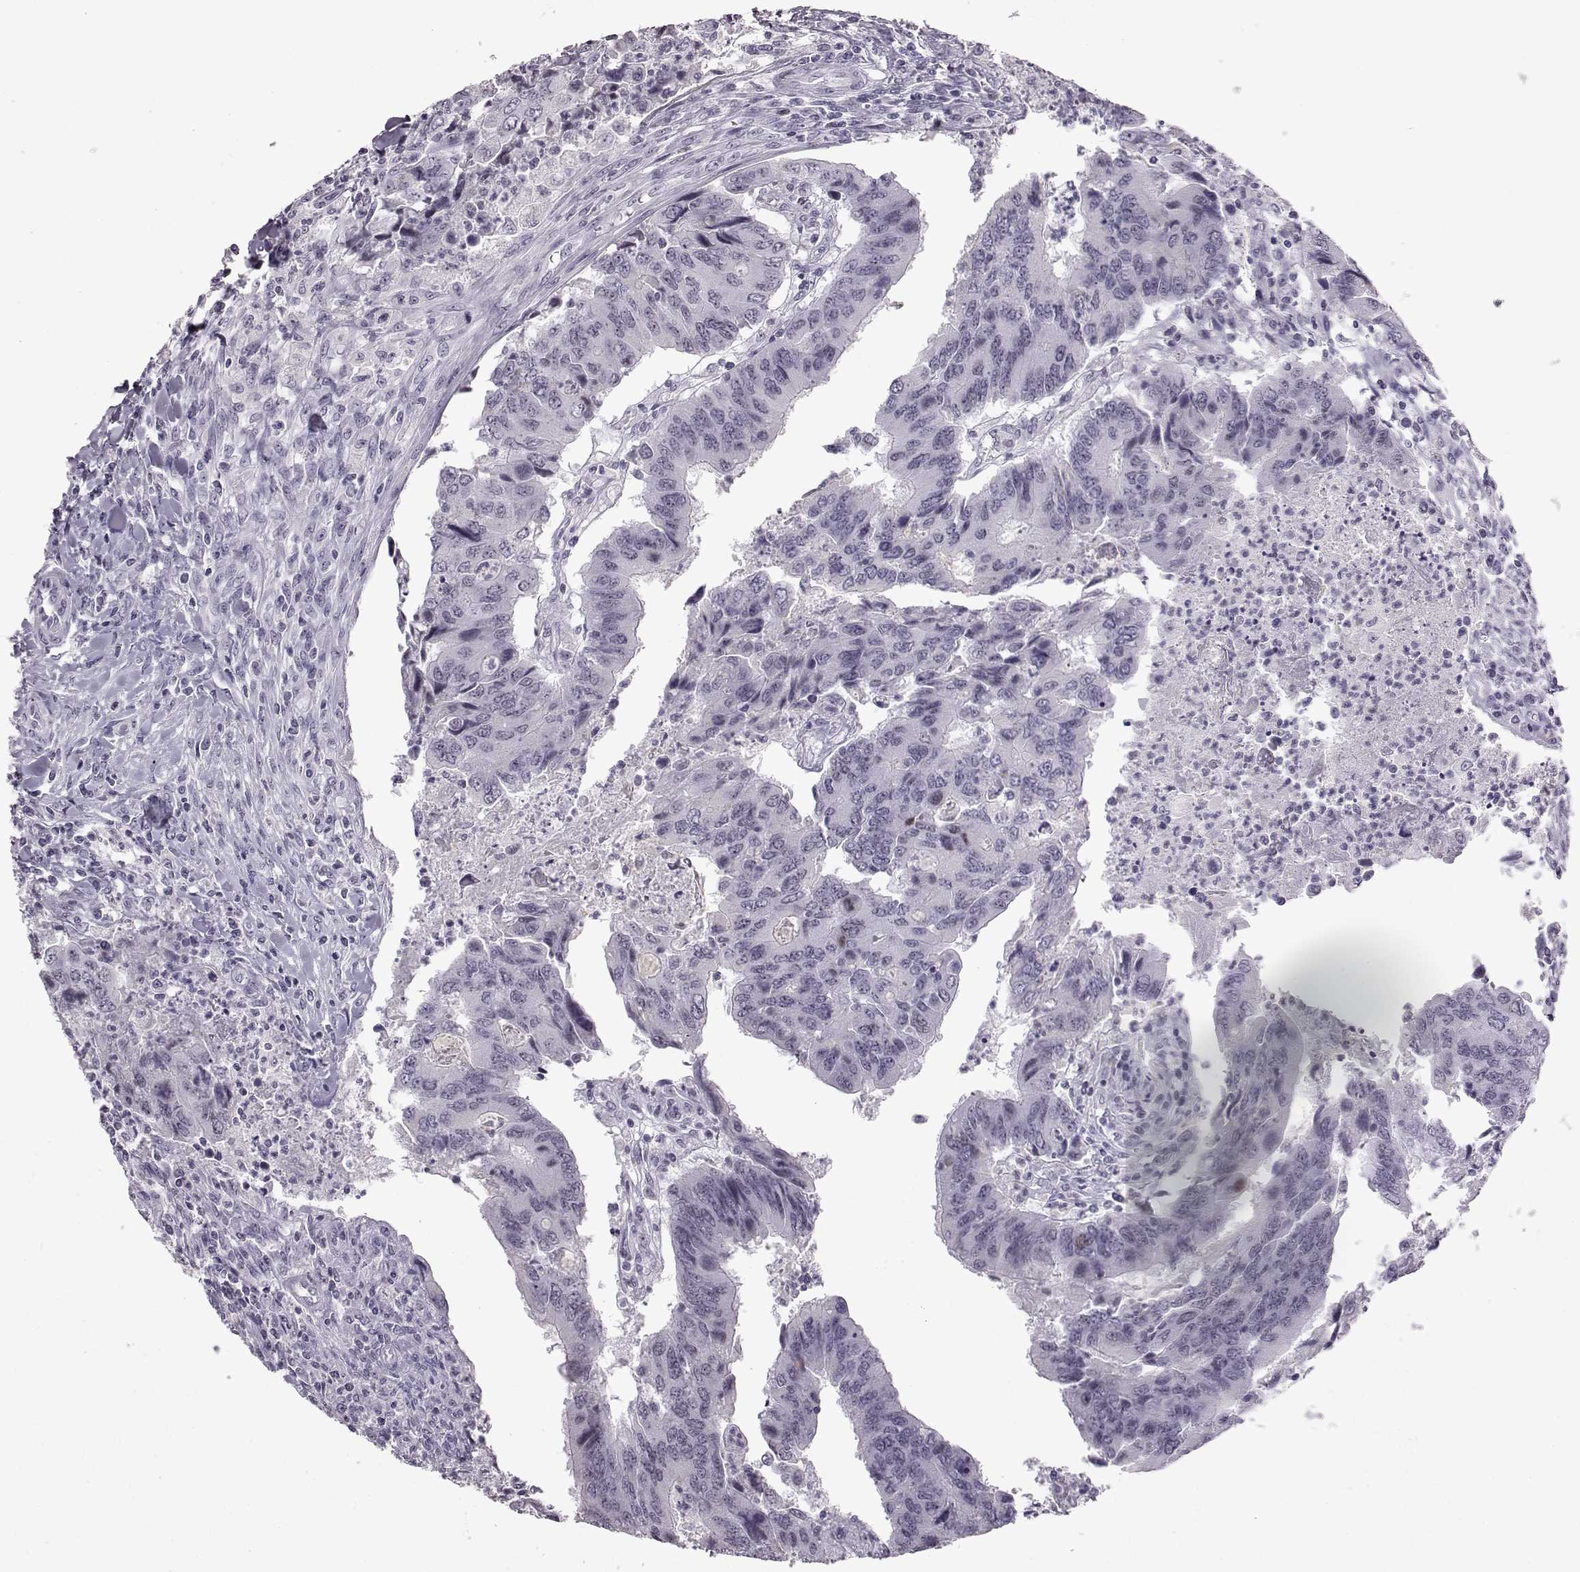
{"staining": {"intensity": "negative", "quantity": "none", "location": "none"}, "tissue": "colorectal cancer", "cell_type": "Tumor cells", "image_type": "cancer", "snomed": [{"axis": "morphology", "description": "Adenocarcinoma, NOS"}, {"axis": "topography", "description": "Colon"}], "caption": "This is a image of immunohistochemistry staining of adenocarcinoma (colorectal), which shows no expression in tumor cells.", "gene": "ADGRG2", "patient": {"sex": "female", "age": 67}}